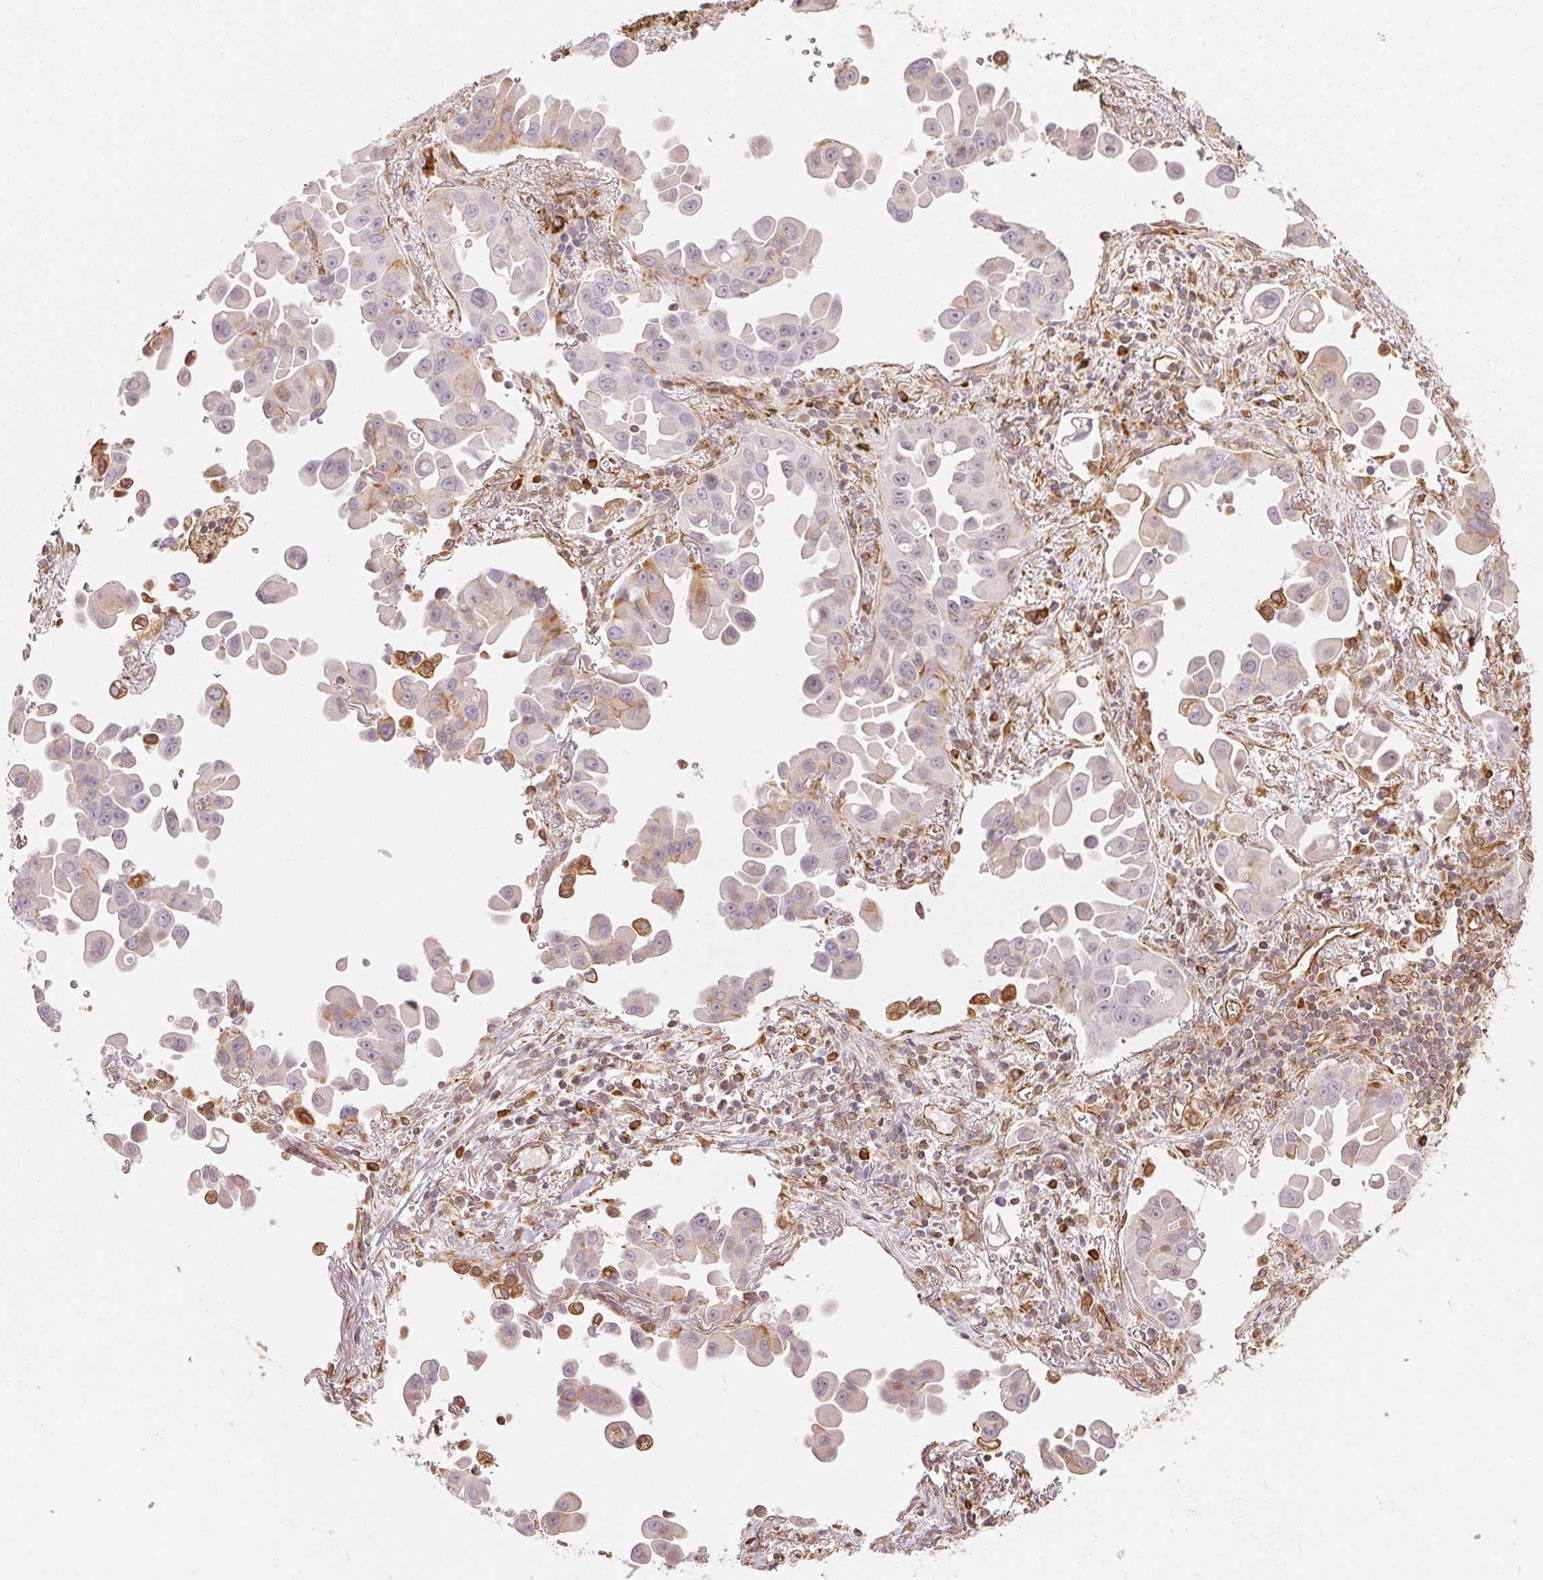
{"staining": {"intensity": "weak", "quantity": "<25%", "location": "cytoplasmic/membranous"}, "tissue": "lung cancer", "cell_type": "Tumor cells", "image_type": "cancer", "snomed": [{"axis": "morphology", "description": "Adenocarcinoma, NOS"}, {"axis": "topography", "description": "Lung"}], "caption": "The immunohistochemistry photomicrograph has no significant expression in tumor cells of lung adenocarcinoma tissue.", "gene": "FOXR2", "patient": {"sex": "male", "age": 68}}